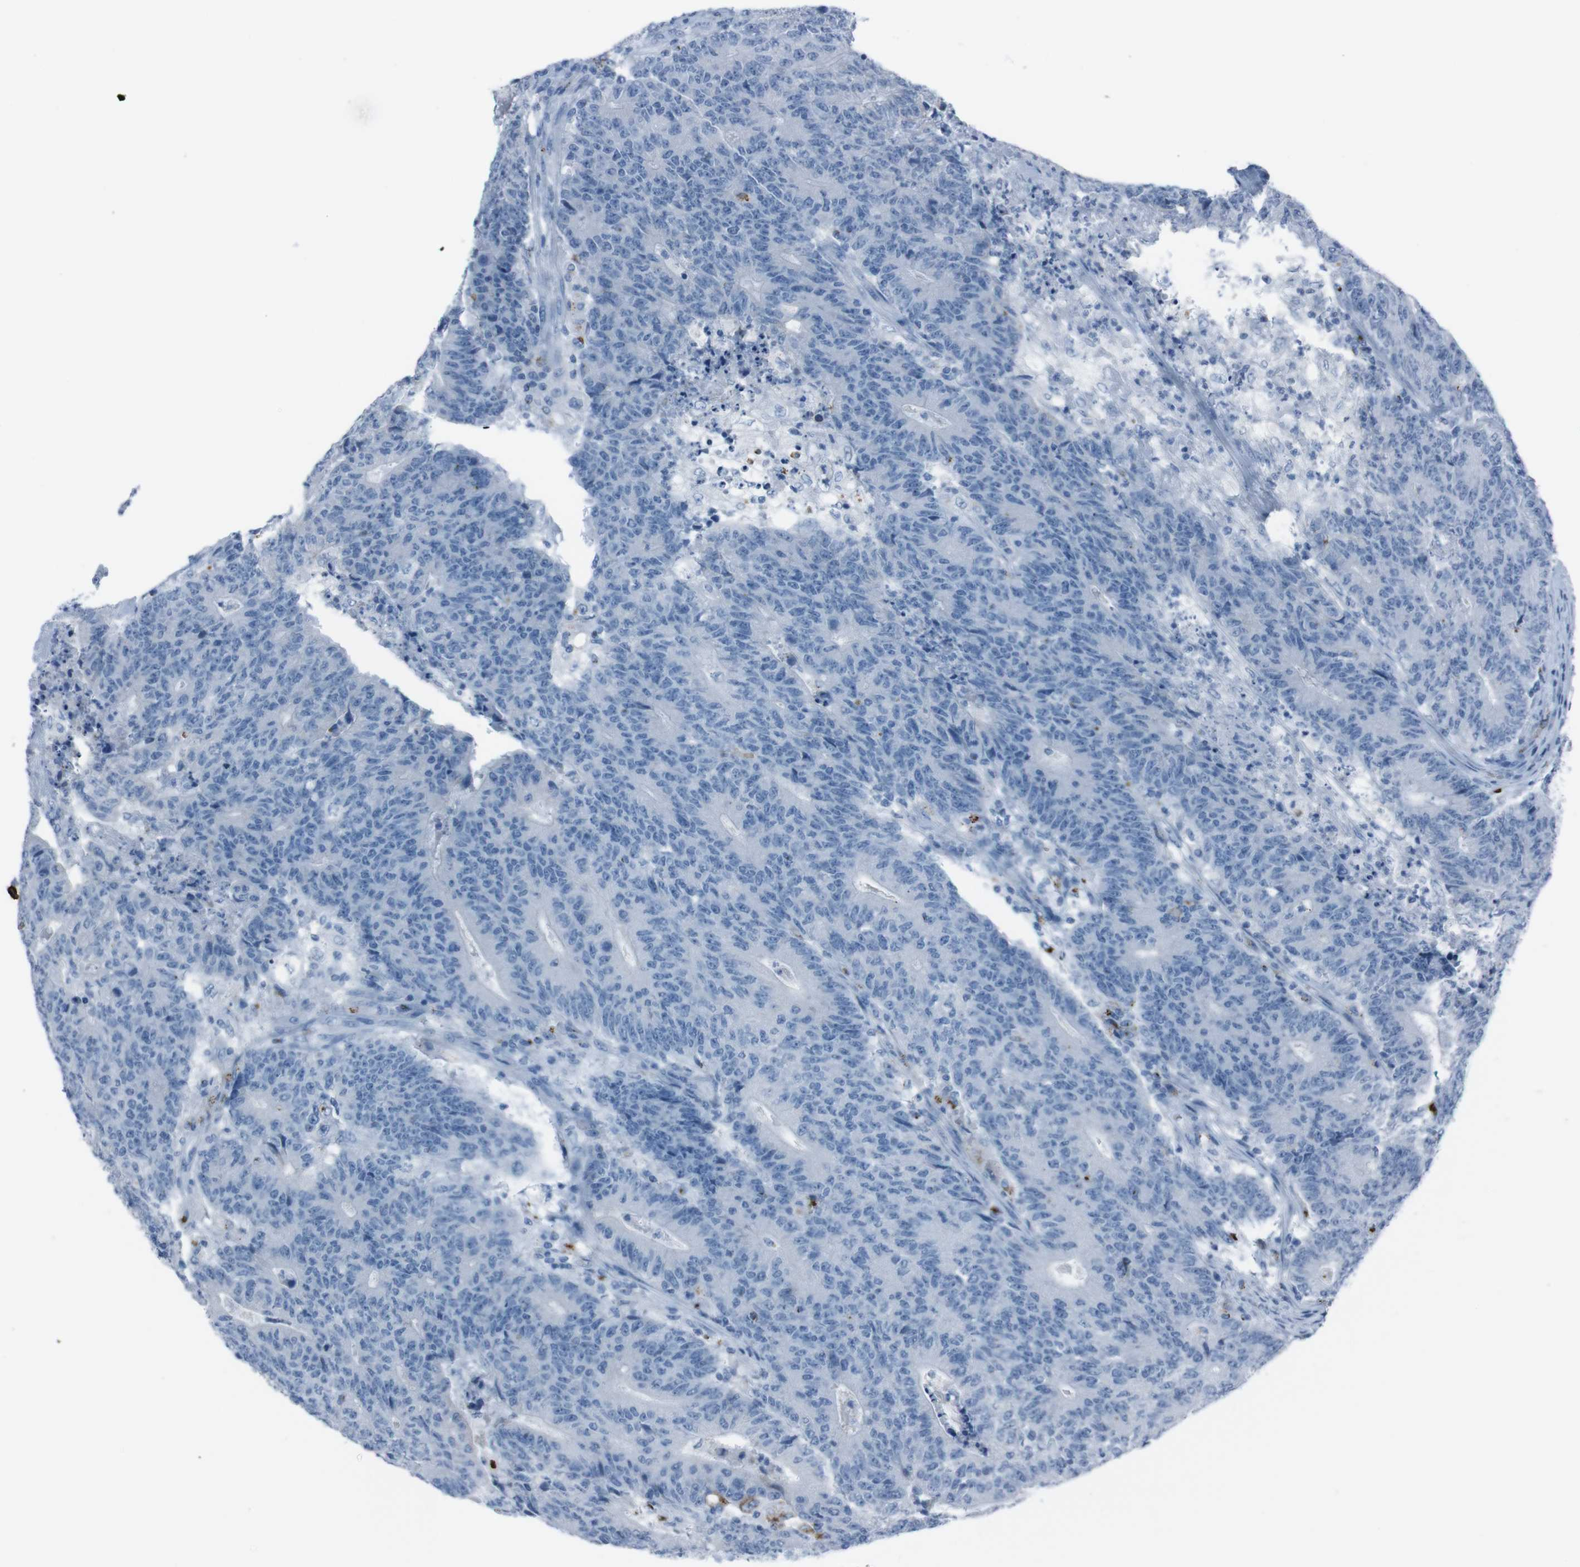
{"staining": {"intensity": "negative", "quantity": "none", "location": "none"}, "tissue": "colorectal cancer", "cell_type": "Tumor cells", "image_type": "cancer", "snomed": [{"axis": "morphology", "description": "Normal tissue, NOS"}, {"axis": "morphology", "description": "Adenocarcinoma, NOS"}, {"axis": "topography", "description": "Colon"}], "caption": "High power microscopy photomicrograph of an immunohistochemistry (IHC) micrograph of colorectal cancer (adenocarcinoma), revealing no significant positivity in tumor cells.", "gene": "ST6GAL1", "patient": {"sex": "female", "age": 75}}